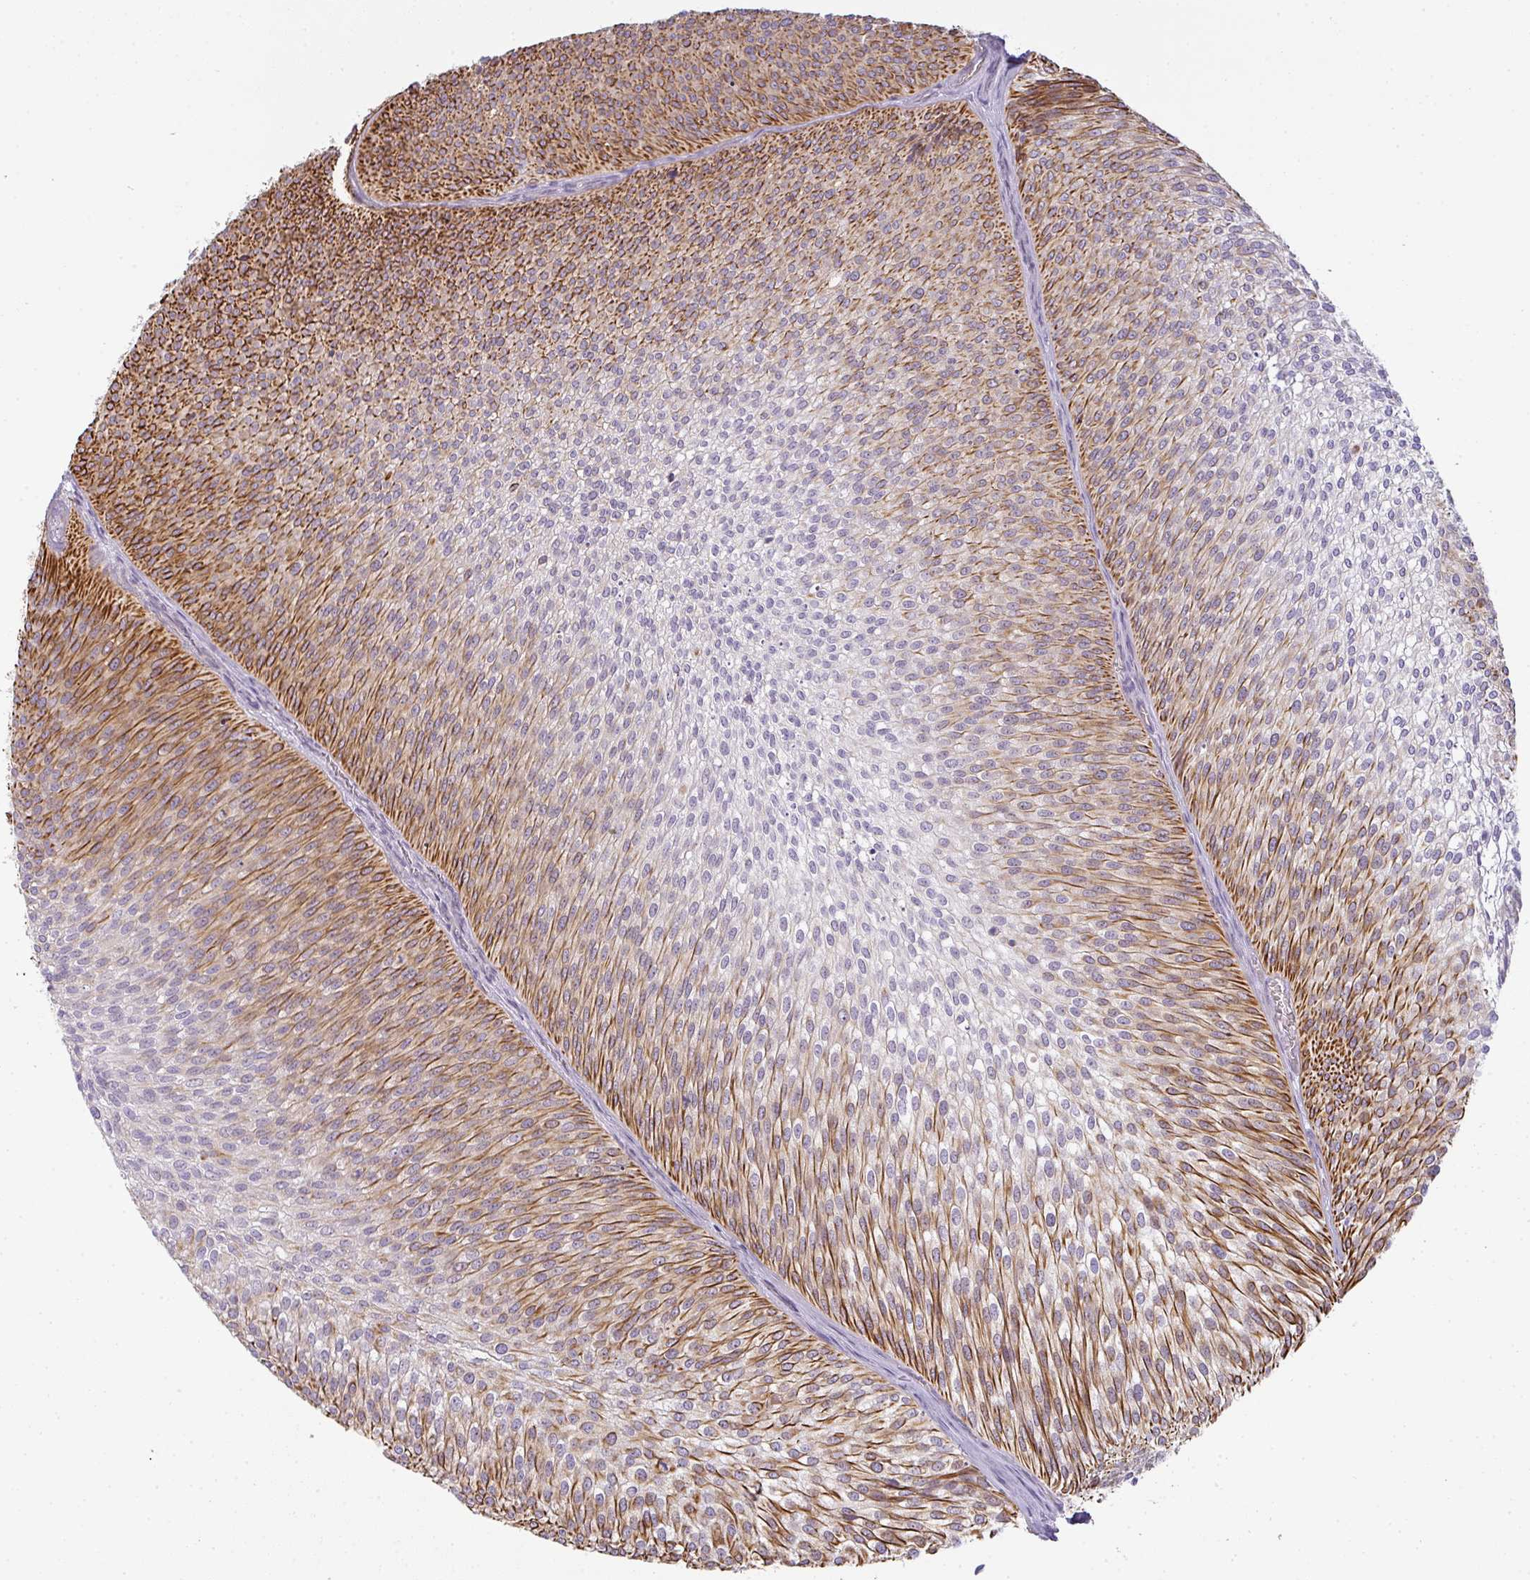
{"staining": {"intensity": "strong", "quantity": "25%-75%", "location": "cytoplasmic/membranous"}, "tissue": "urothelial cancer", "cell_type": "Tumor cells", "image_type": "cancer", "snomed": [{"axis": "morphology", "description": "Urothelial carcinoma, Low grade"}, {"axis": "topography", "description": "Urinary bladder"}], "caption": "About 25%-75% of tumor cells in human urothelial carcinoma (low-grade) reveal strong cytoplasmic/membranous protein positivity as visualized by brown immunohistochemical staining.", "gene": "SIRPB2", "patient": {"sex": "male", "age": 91}}